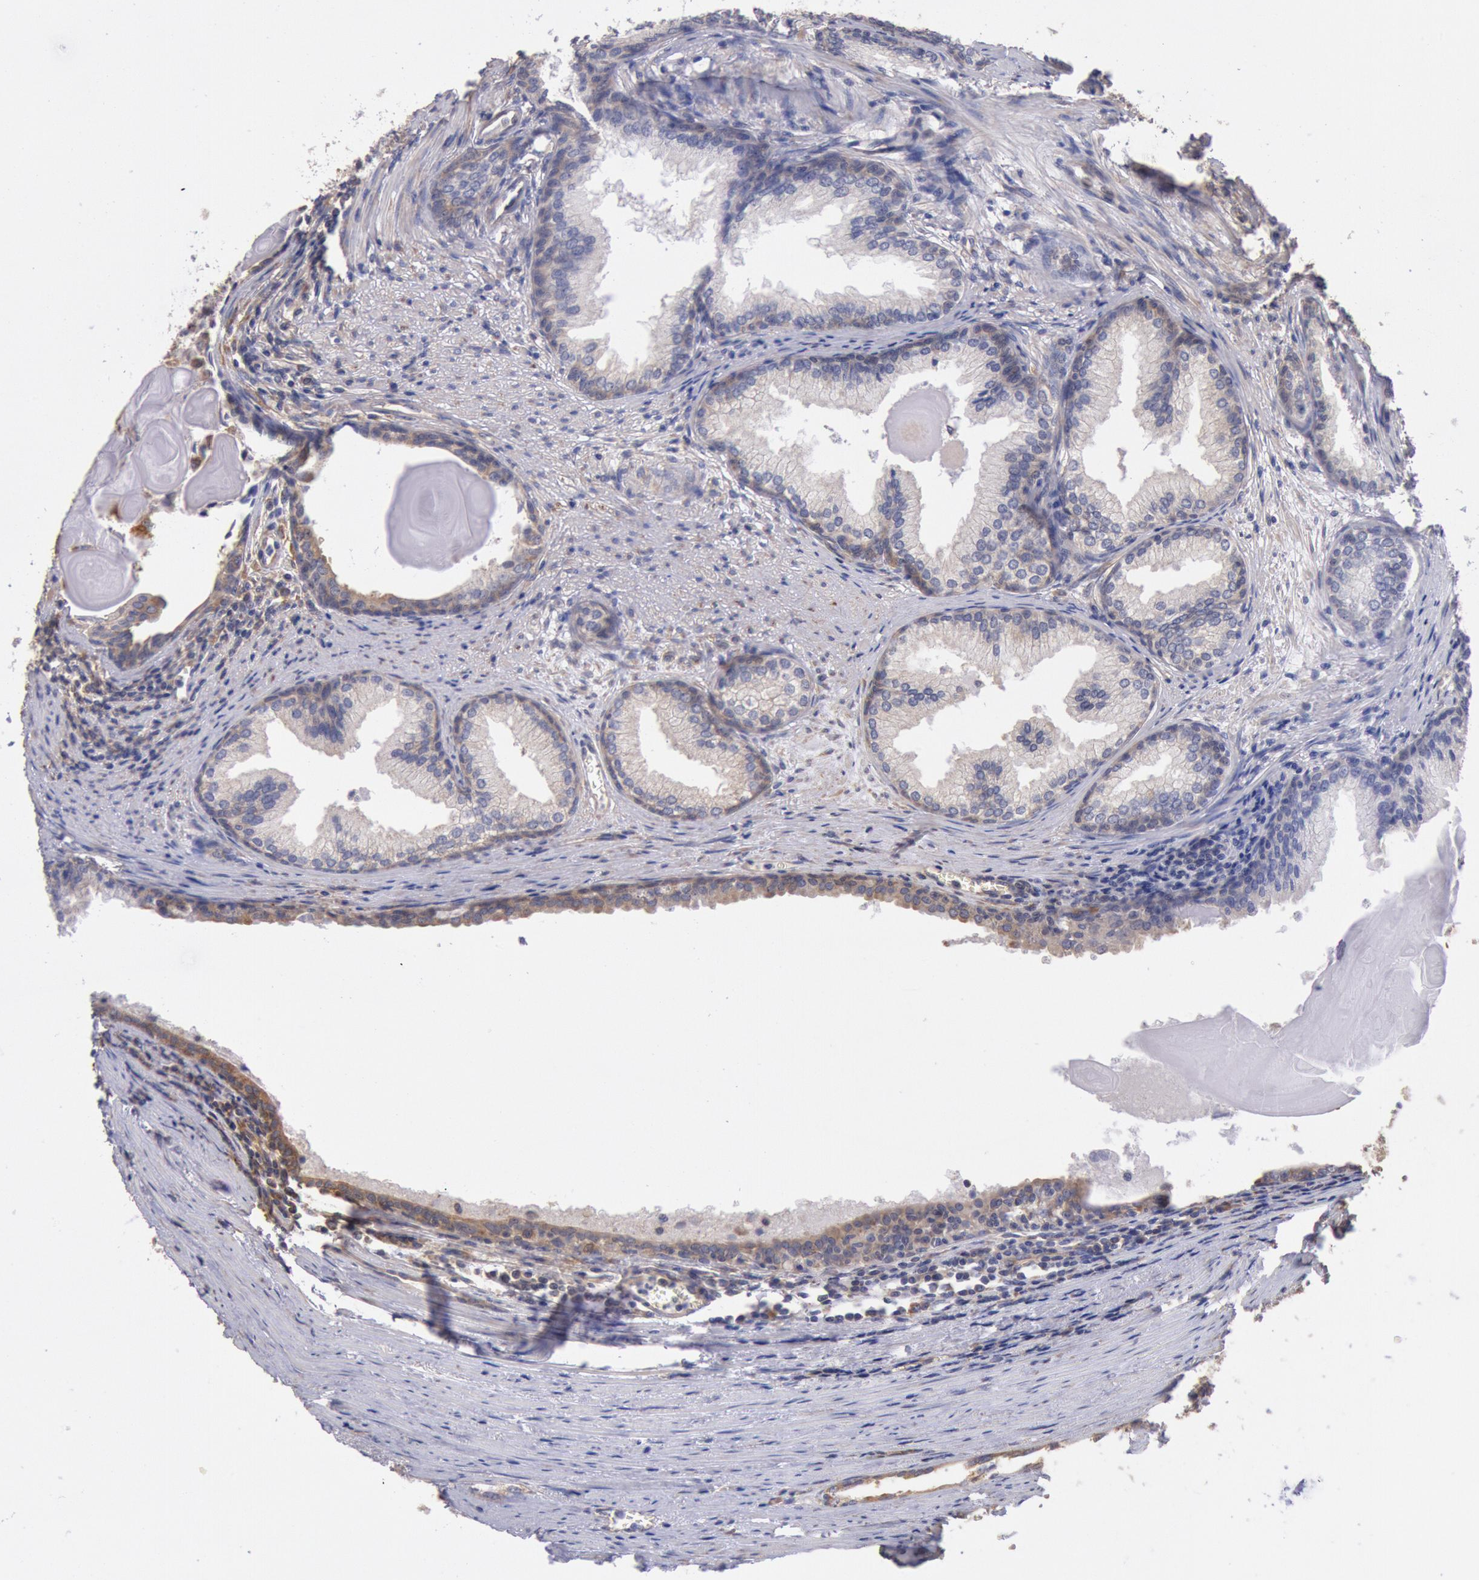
{"staining": {"intensity": "weak", "quantity": ">75%", "location": "cytoplasmic/membranous"}, "tissue": "prostate cancer", "cell_type": "Tumor cells", "image_type": "cancer", "snomed": [{"axis": "morphology", "description": "Adenocarcinoma, Medium grade"}, {"axis": "topography", "description": "Prostate"}], "caption": "Immunohistochemistry (IHC) micrograph of adenocarcinoma (medium-grade) (prostate) stained for a protein (brown), which shows low levels of weak cytoplasmic/membranous staining in approximately >75% of tumor cells.", "gene": "DRG1", "patient": {"sex": "male", "age": 79}}